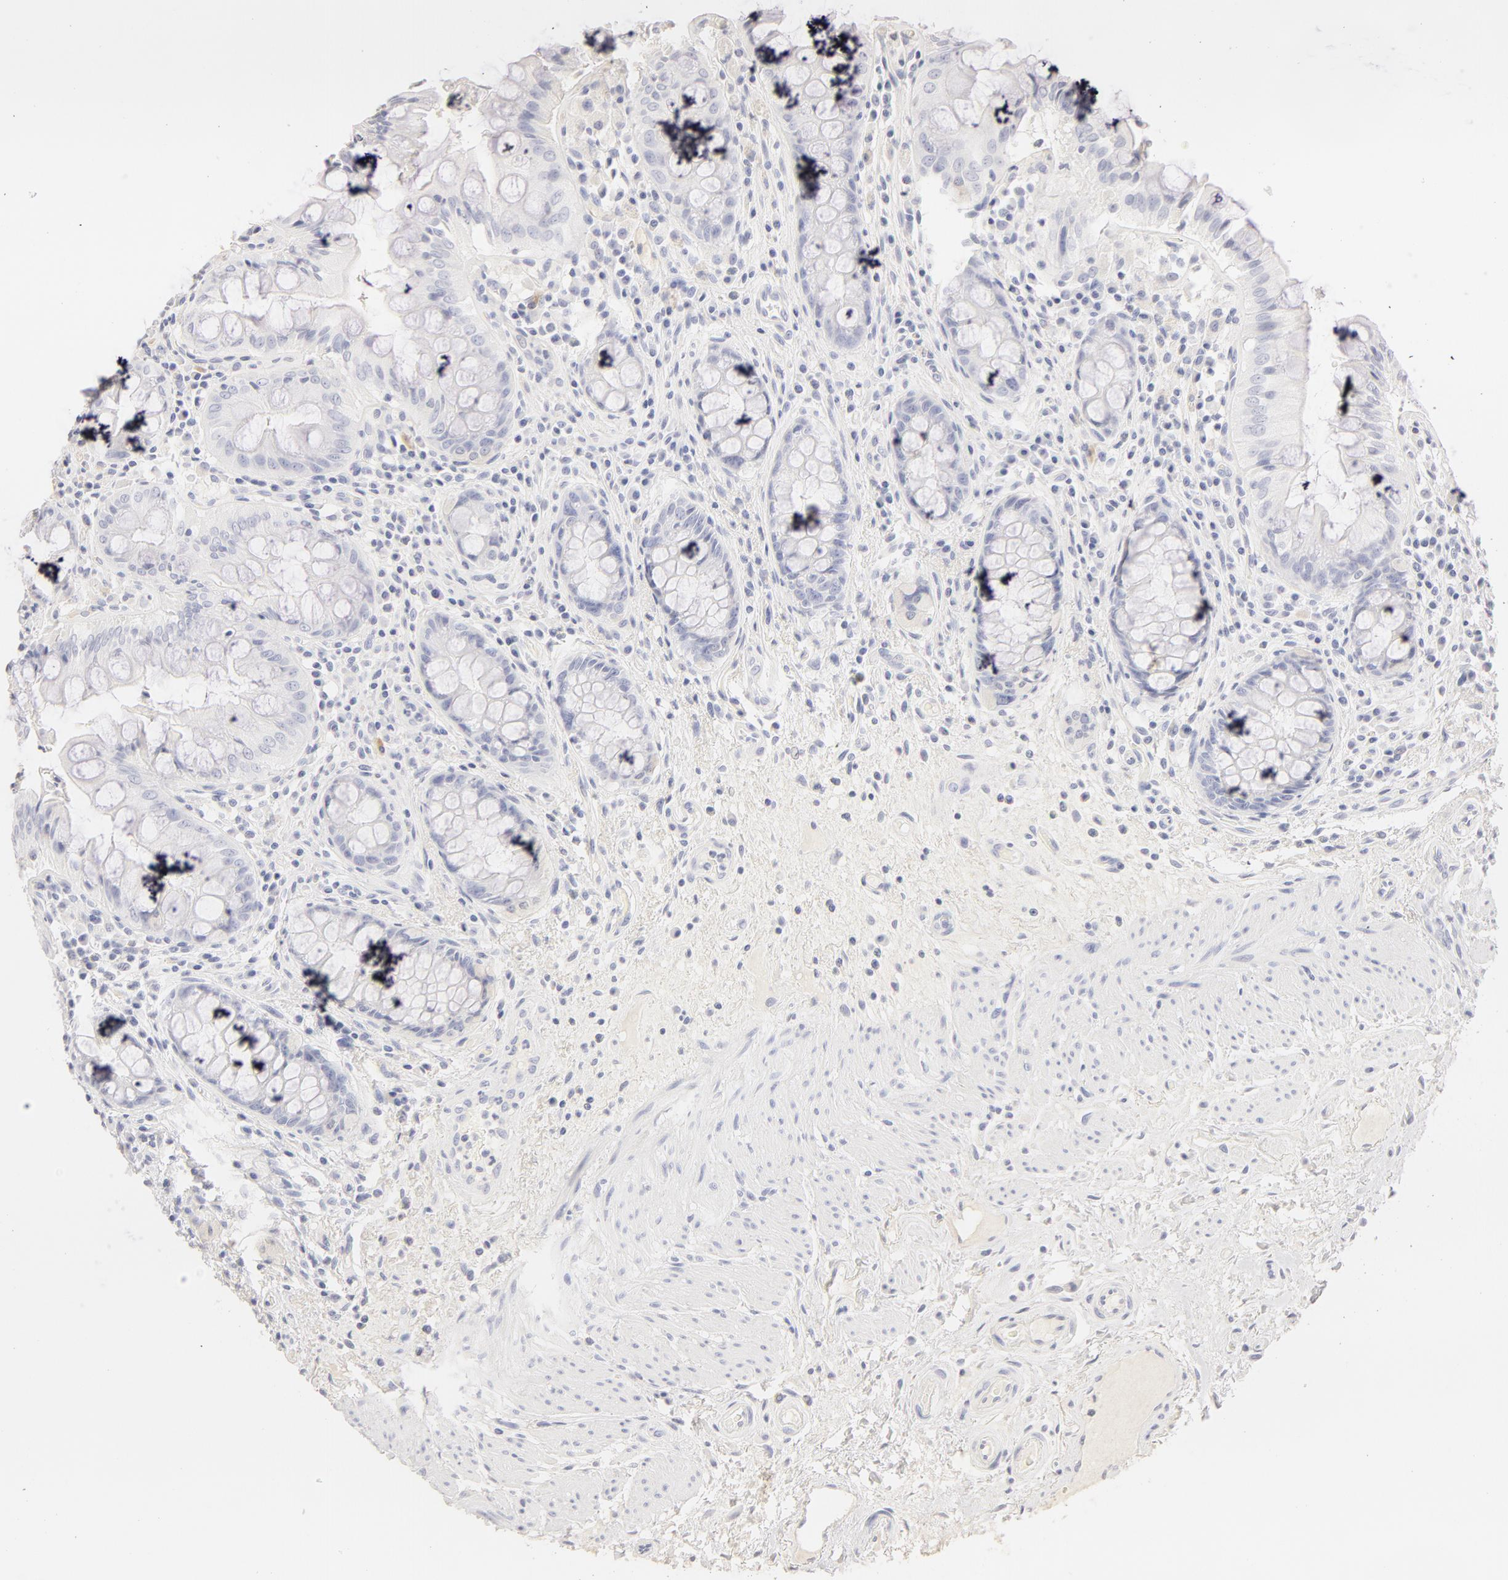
{"staining": {"intensity": "negative", "quantity": "none", "location": "none"}, "tissue": "rectum", "cell_type": "Glandular cells", "image_type": "normal", "snomed": [{"axis": "morphology", "description": "Normal tissue, NOS"}, {"axis": "topography", "description": "Rectum"}], "caption": "A histopathology image of rectum stained for a protein exhibits no brown staining in glandular cells.", "gene": "LGALS7B", "patient": {"sex": "female", "age": 75}}